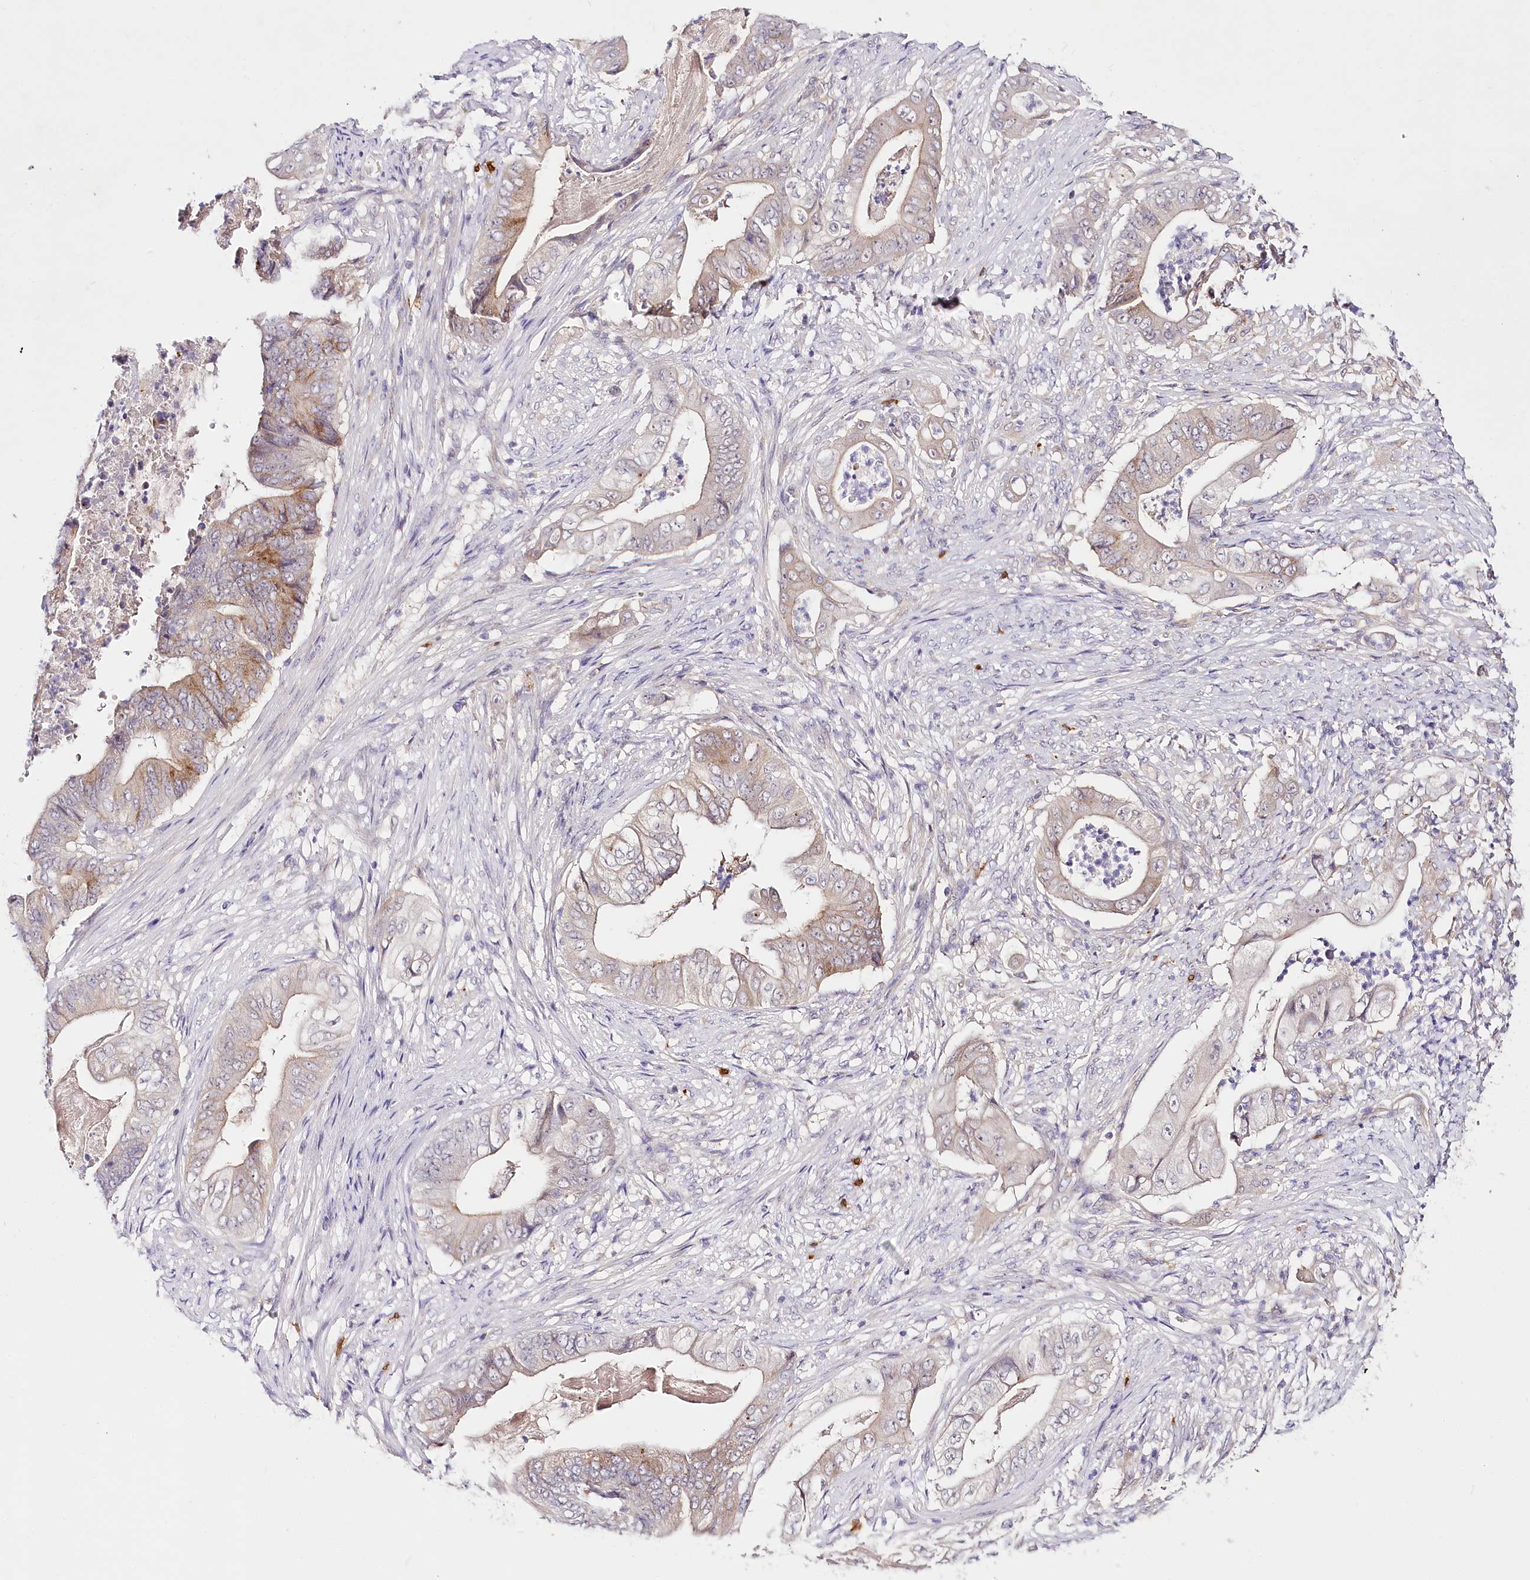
{"staining": {"intensity": "moderate", "quantity": "25%-75%", "location": "cytoplasmic/membranous"}, "tissue": "stomach cancer", "cell_type": "Tumor cells", "image_type": "cancer", "snomed": [{"axis": "morphology", "description": "Adenocarcinoma, NOS"}, {"axis": "topography", "description": "Stomach"}], "caption": "A medium amount of moderate cytoplasmic/membranous expression is seen in about 25%-75% of tumor cells in stomach cancer (adenocarcinoma) tissue.", "gene": "VWA5A", "patient": {"sex": "female", "age": 73}}